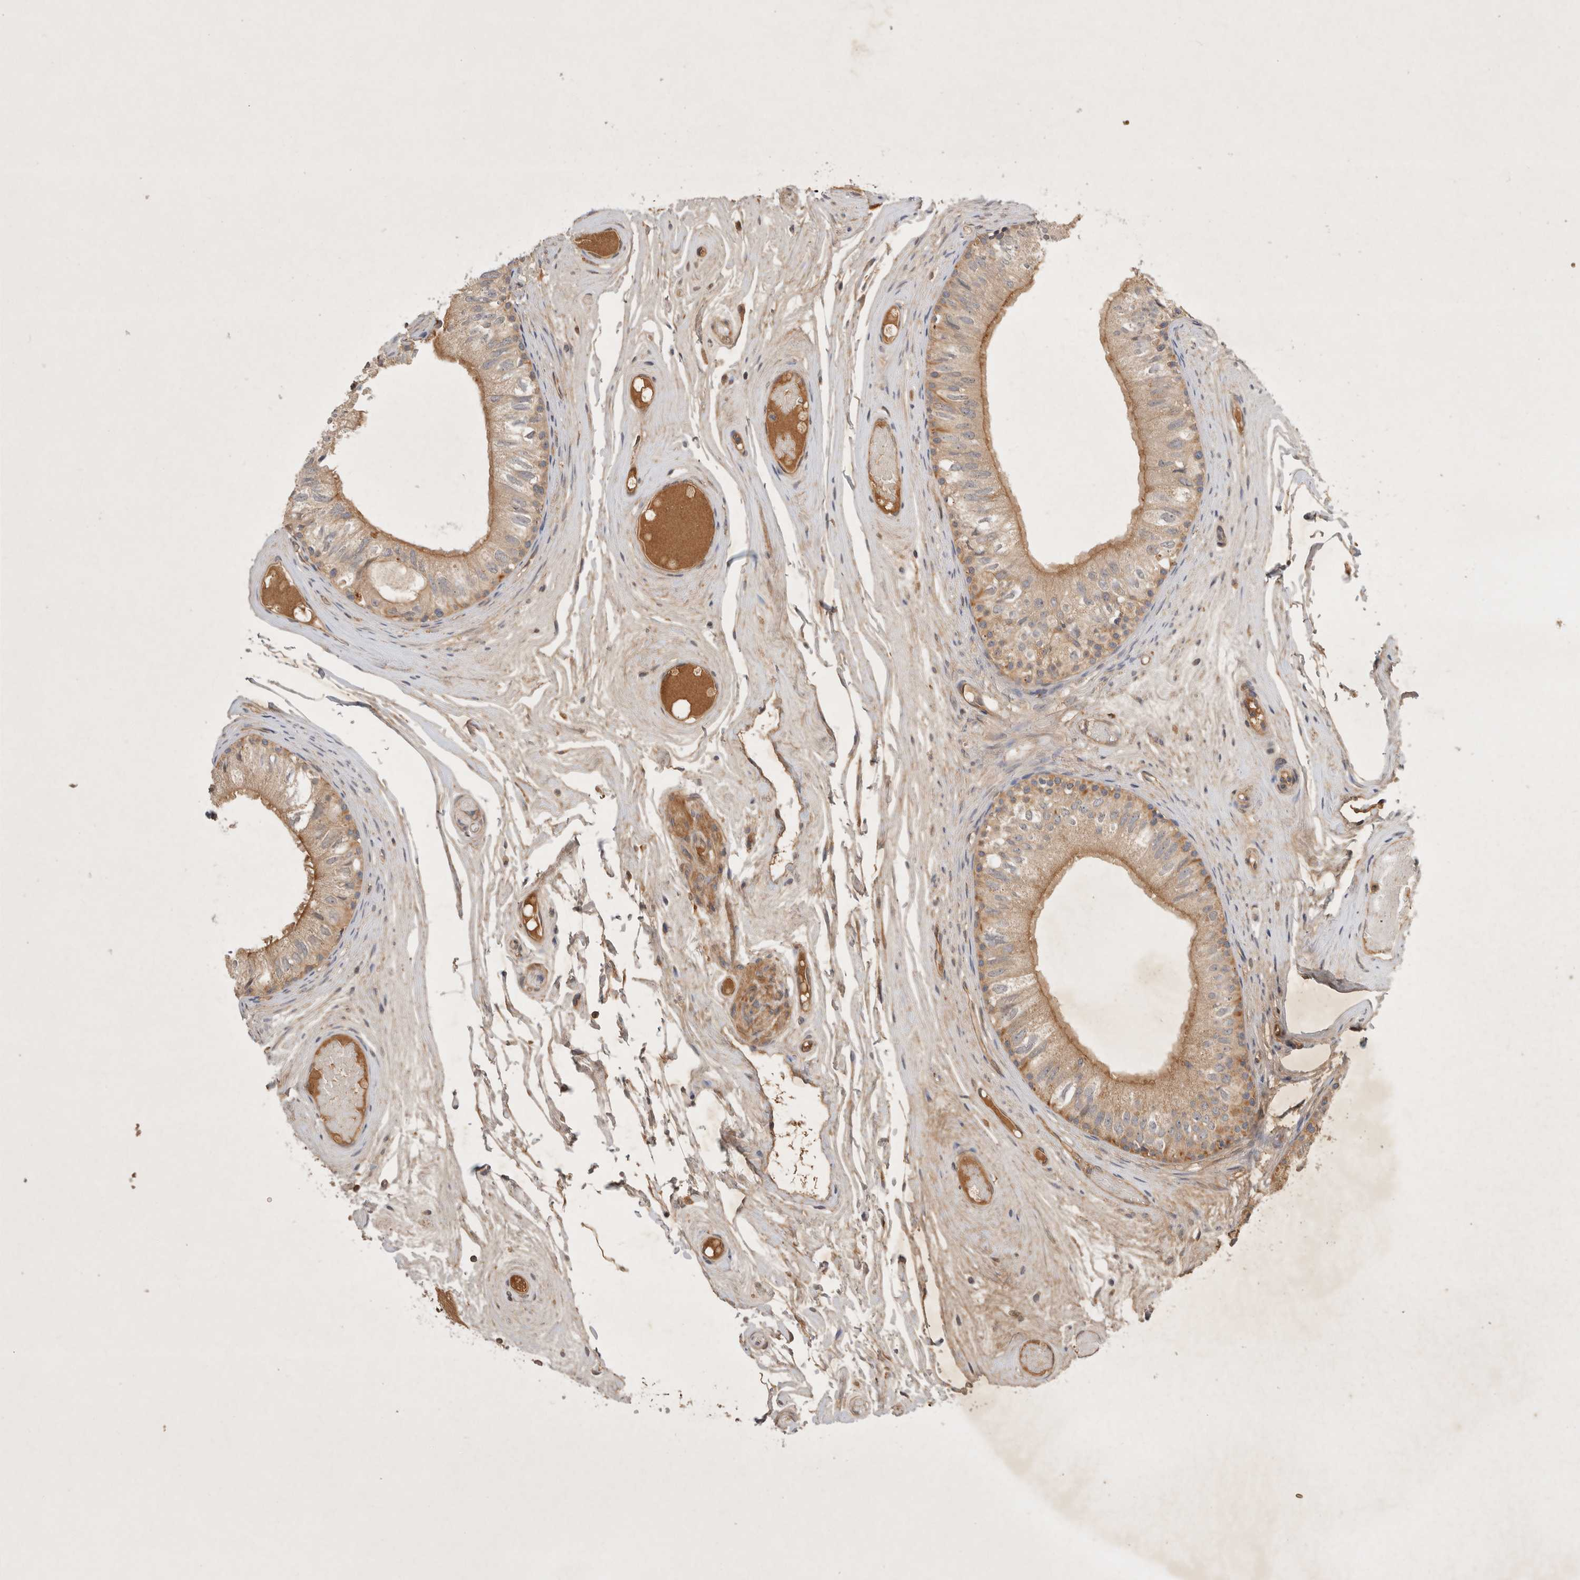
{"staining": {"intensity": "moderate", "quantity": ">75%", "location": "cytoplasmic/membranous"}, "tissue": "epididymis", "cell_type": "Glandular cells", "image_type": "normal", "snomed": [{"axis": "morphology", "description": "Normal tissue, NOS"}, {"axis": "topography", "description": "Epididymis"}], "caption": "The immunohistochemical stain highlights moderate cytoplasmic/membranous positivity in glandular cells of benign epididymis. (Stains: DAB in brown, nuclei in blue, Microscopy: brightfield microscopy at high magnification).", "gene": "YES1", "patient": {"sex": "male", "age": 79}}